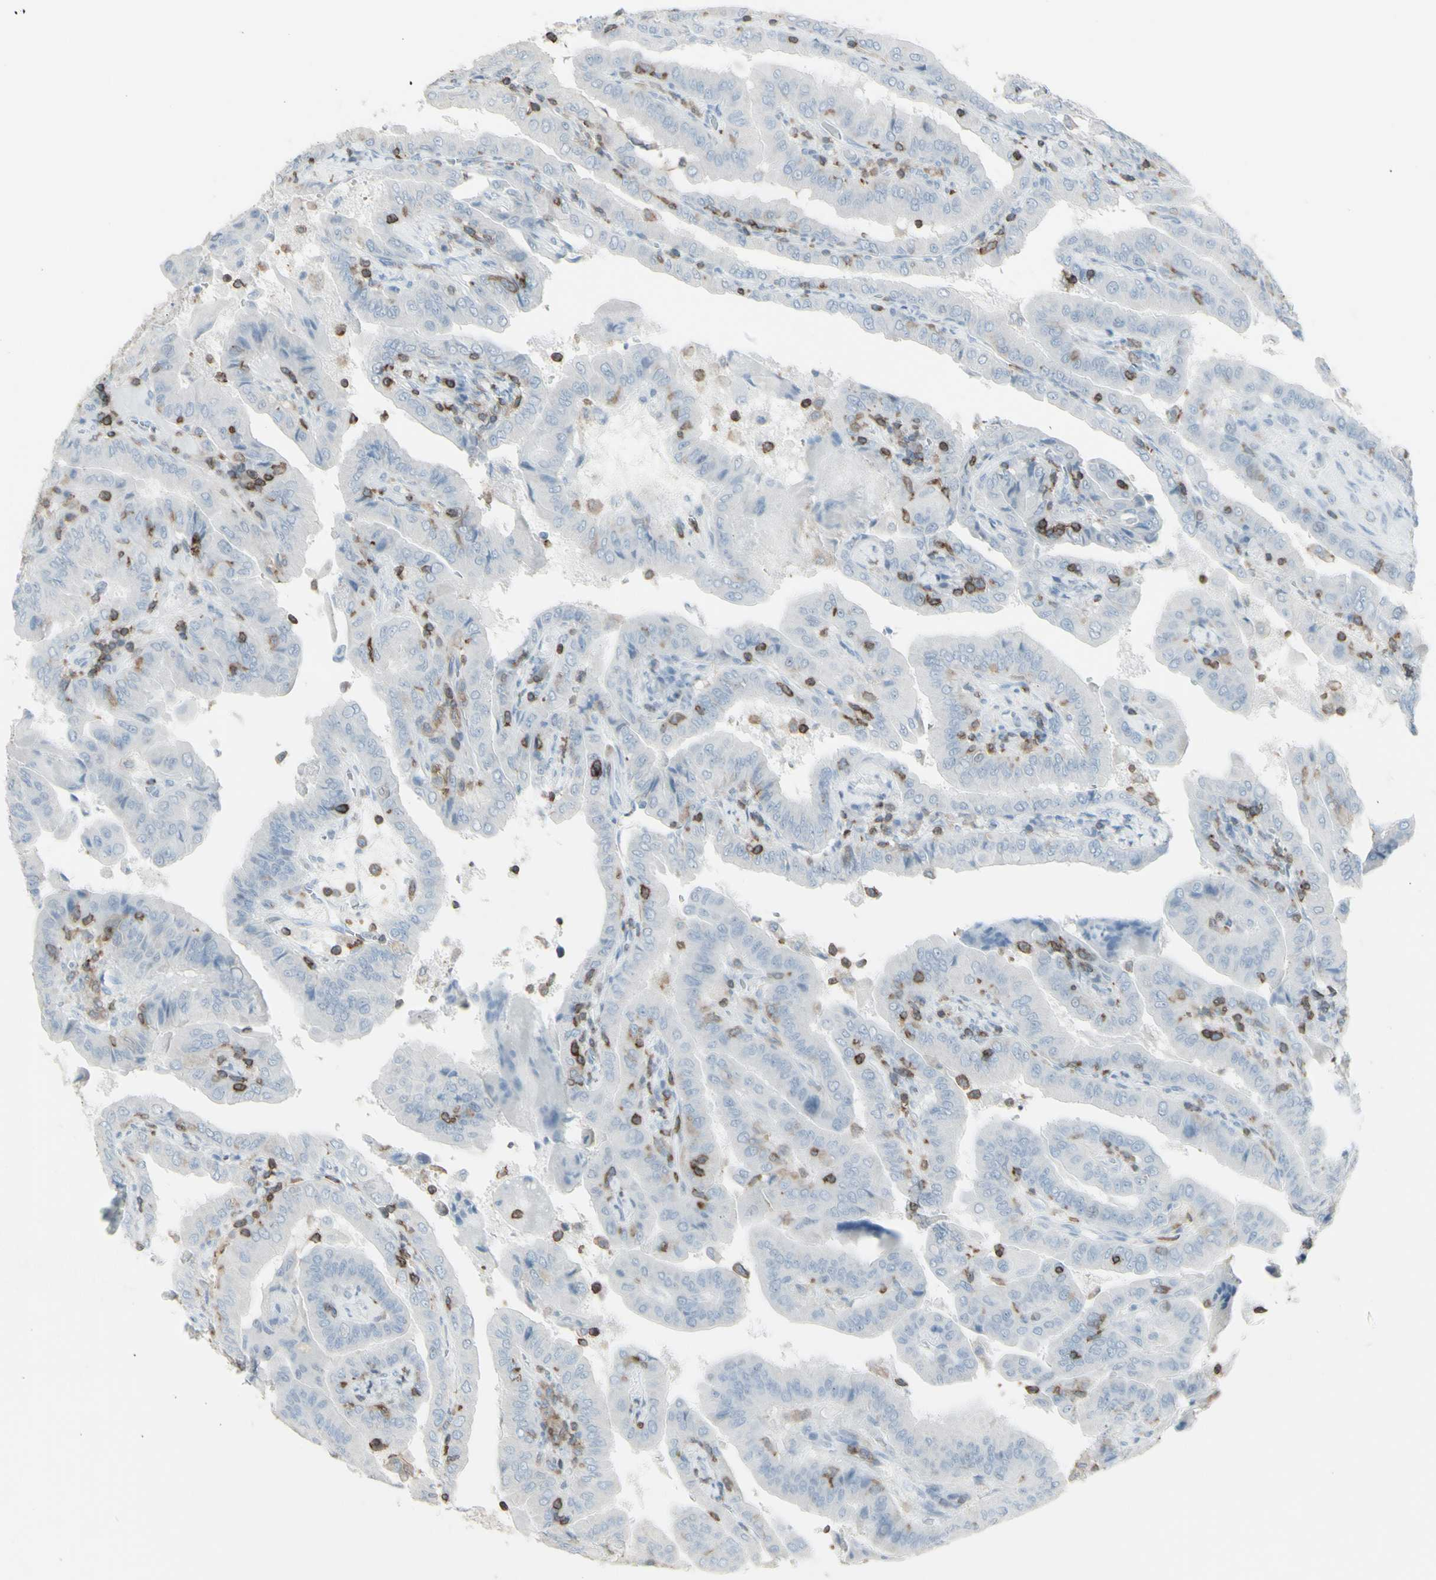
{"staining": {"intensity": "negative", "quantity": "none", "location": "none"}, "tissue": "thyroid cancer", "cell_type": "Tumor cells", "image_type": "cancer", "snomed": [{"axis": "morphology", "description": "Papillary adenocarcinoma, NOS"}, {"axis": "topography", "description": "Thyroid gland"}], "caption": "This is a image of immunohistochemistry staining of thyroid papillary adenocarcinoma, which shows no positivity in tumor cells.", "gene": "NRG1", "patient": {"sex": "male", "age": 33}}